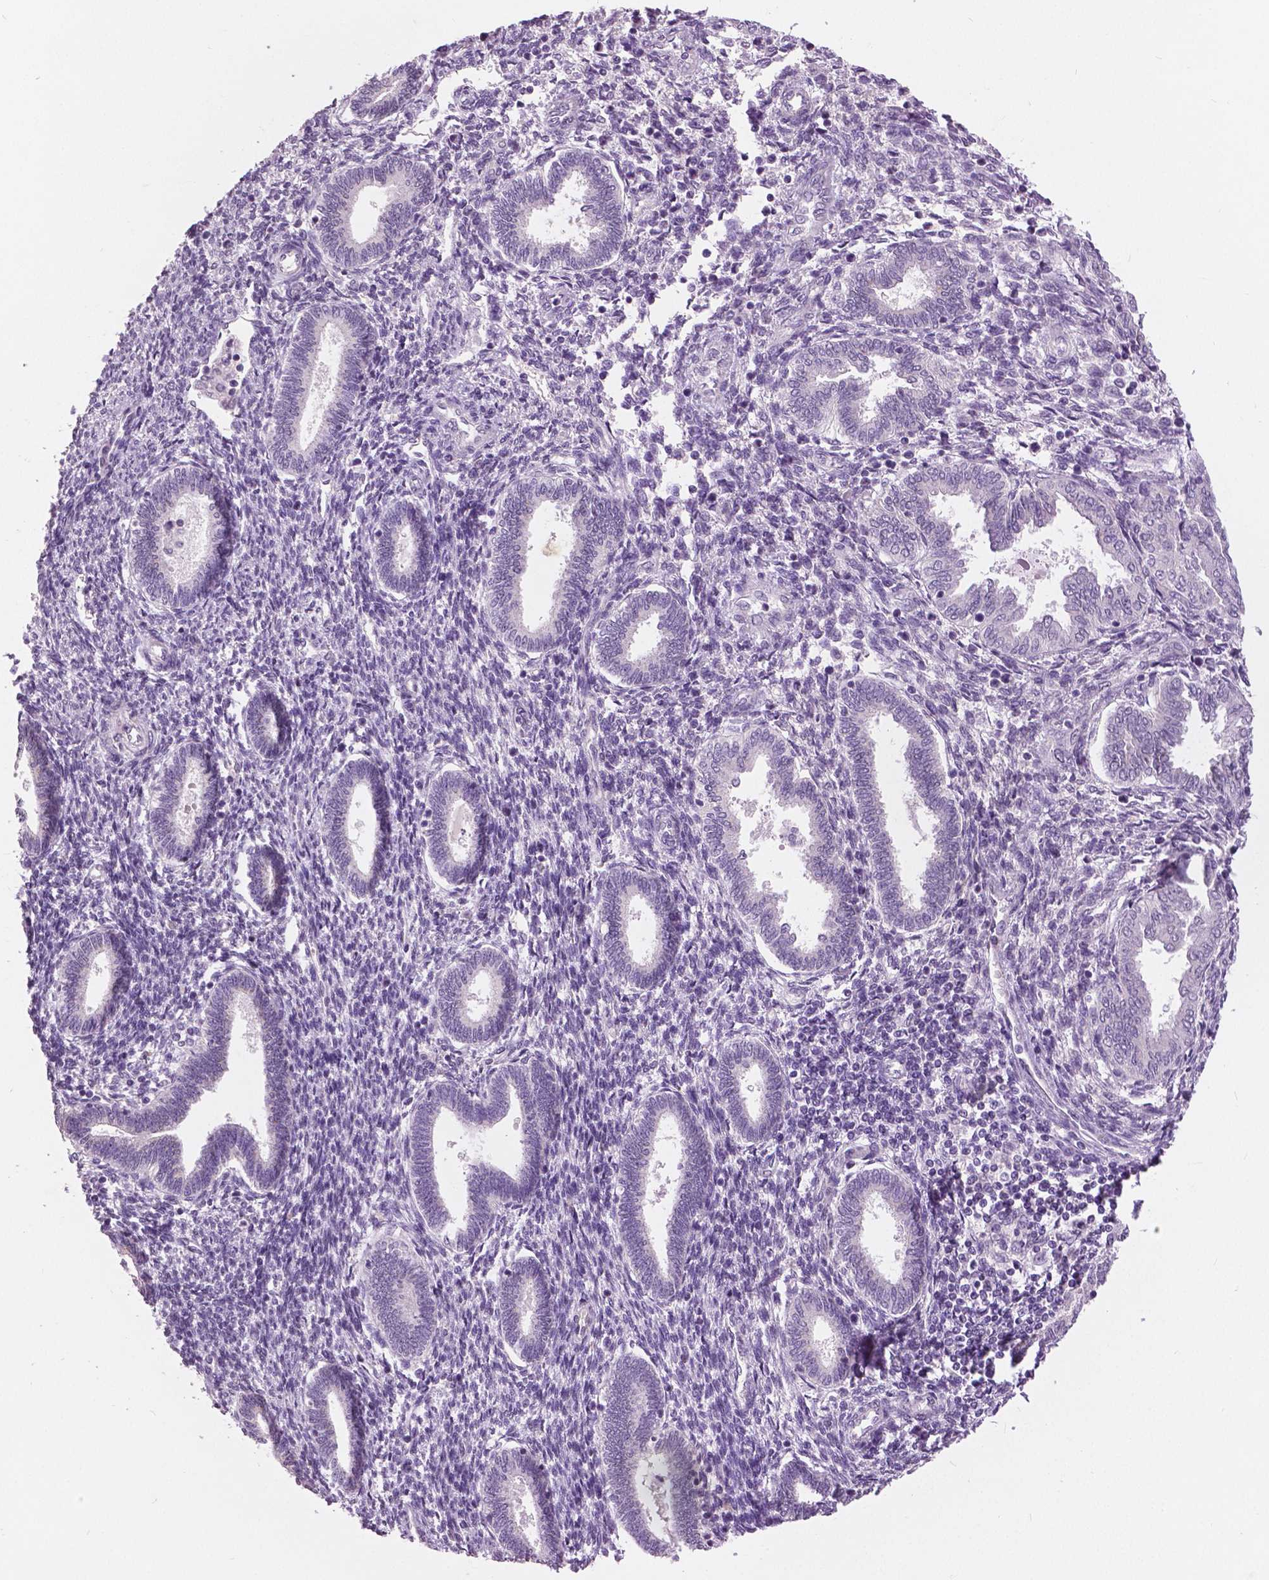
{"staining": {"intensity": "negative", "quantity": "none", "location": "none"}, "tissue": "endometrium", "cell_type": "Cells in endometrial stroma", "image_type": "normal", "snomed": [{"axis": "morphology", "description": "Normal tissue, NOS"}, {"axis": "topography", "description": "Endometrium"}], "caption": "The micrograph shows no significant staining in cells in endometrial stroma of endometrium.", "gene": "GRIN2A", "patient": {"sex": "female", "age": 42}}